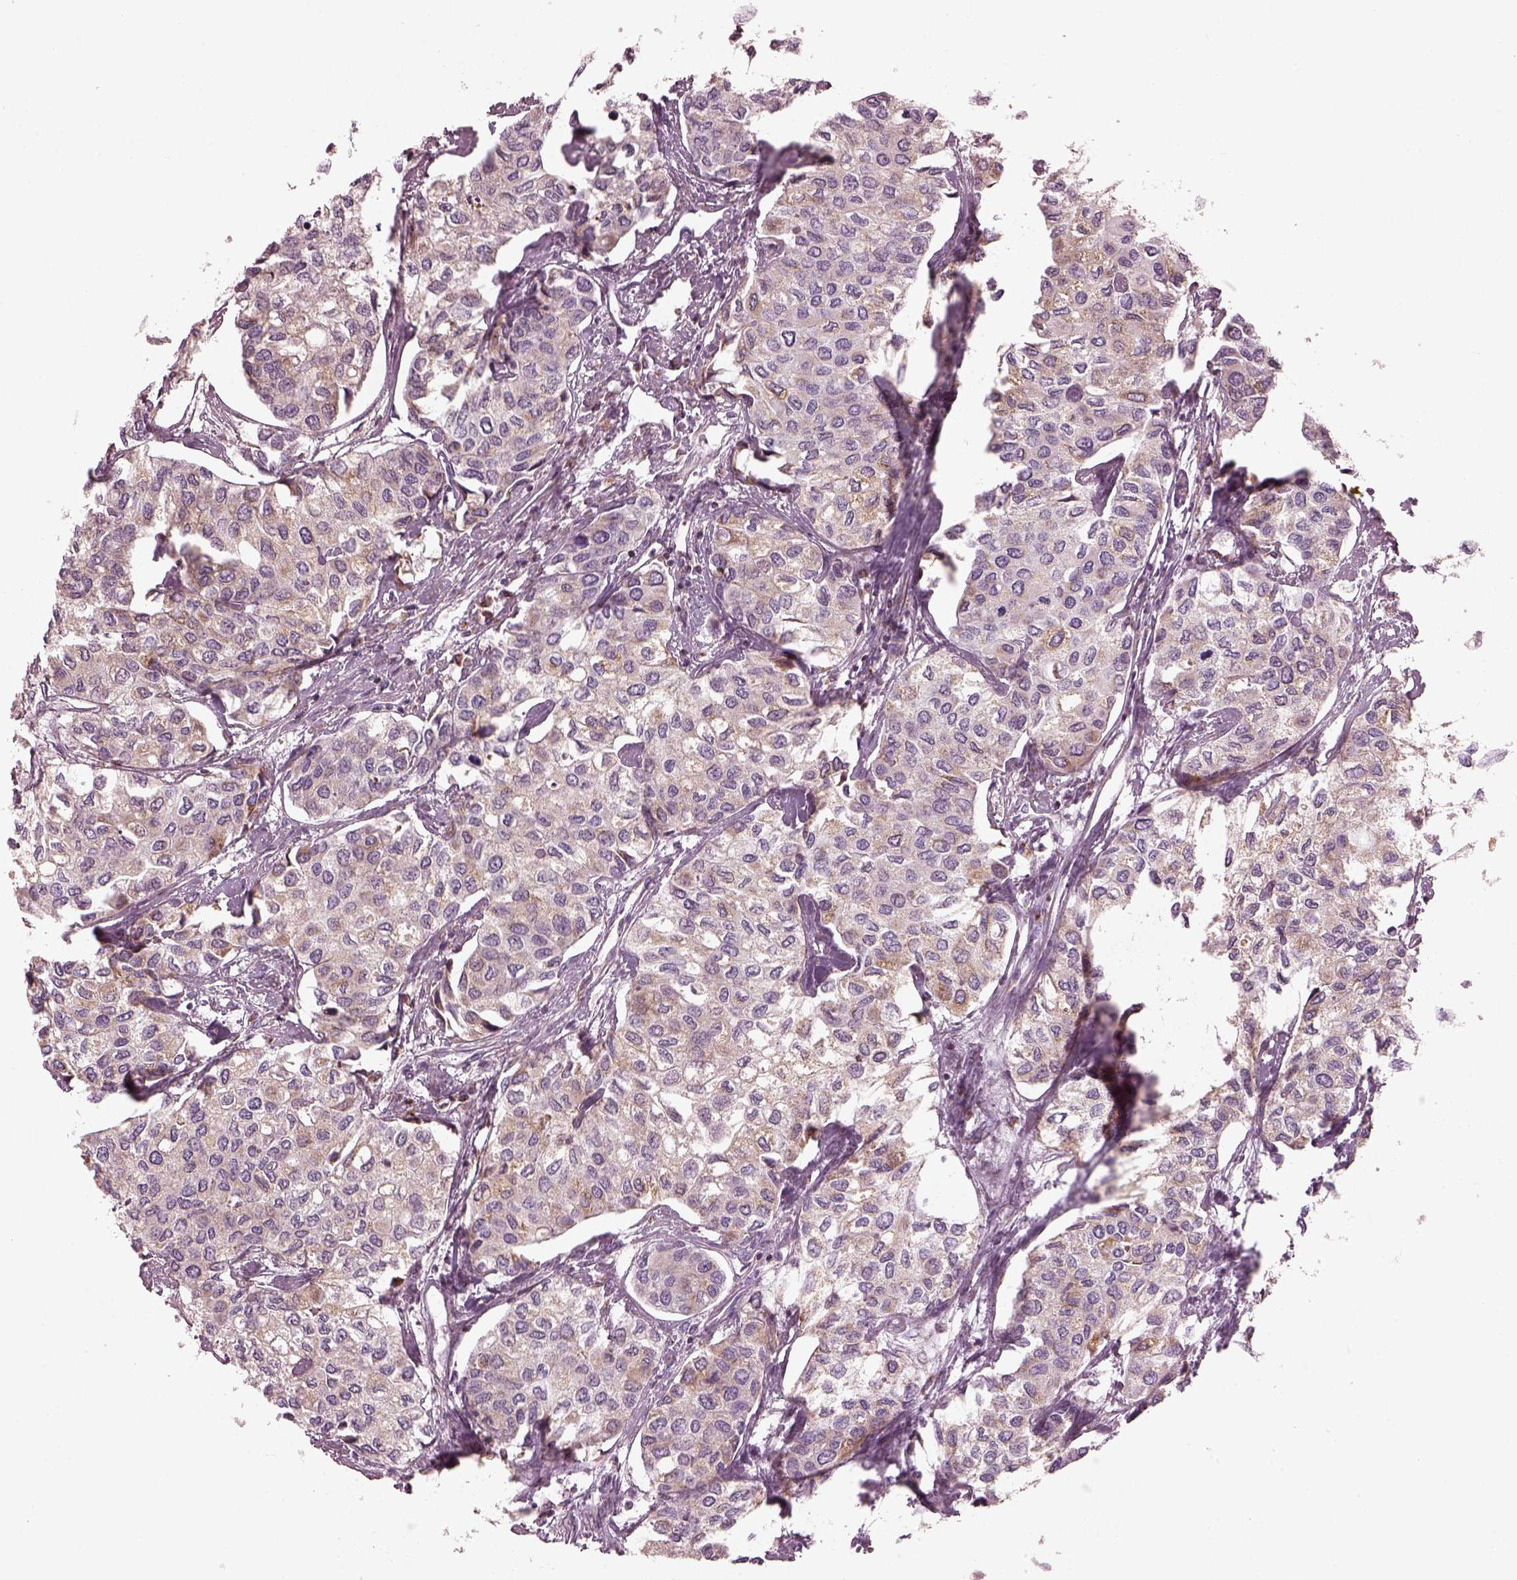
{"staining": {"intensity": "weak", "quantity": "25%-75%", "location": "cytoplasmic/membranous"}, "tissue": "urothelial cancer", "cell_type": "Tumor cells", "image_type": "cancer", "snomed": [{"axis": "morphology", "description": "Urothelial carcinoma, High grade"}, {"axis": "topography", "description": "Urinary bladder"}], "caption": "Urothelial carcinoma (high-grade) stained with a protein marker displays weak staining in tumor cells.", "gene": "ATP5MF", "patient": {"sex": "male", "age": 73}}